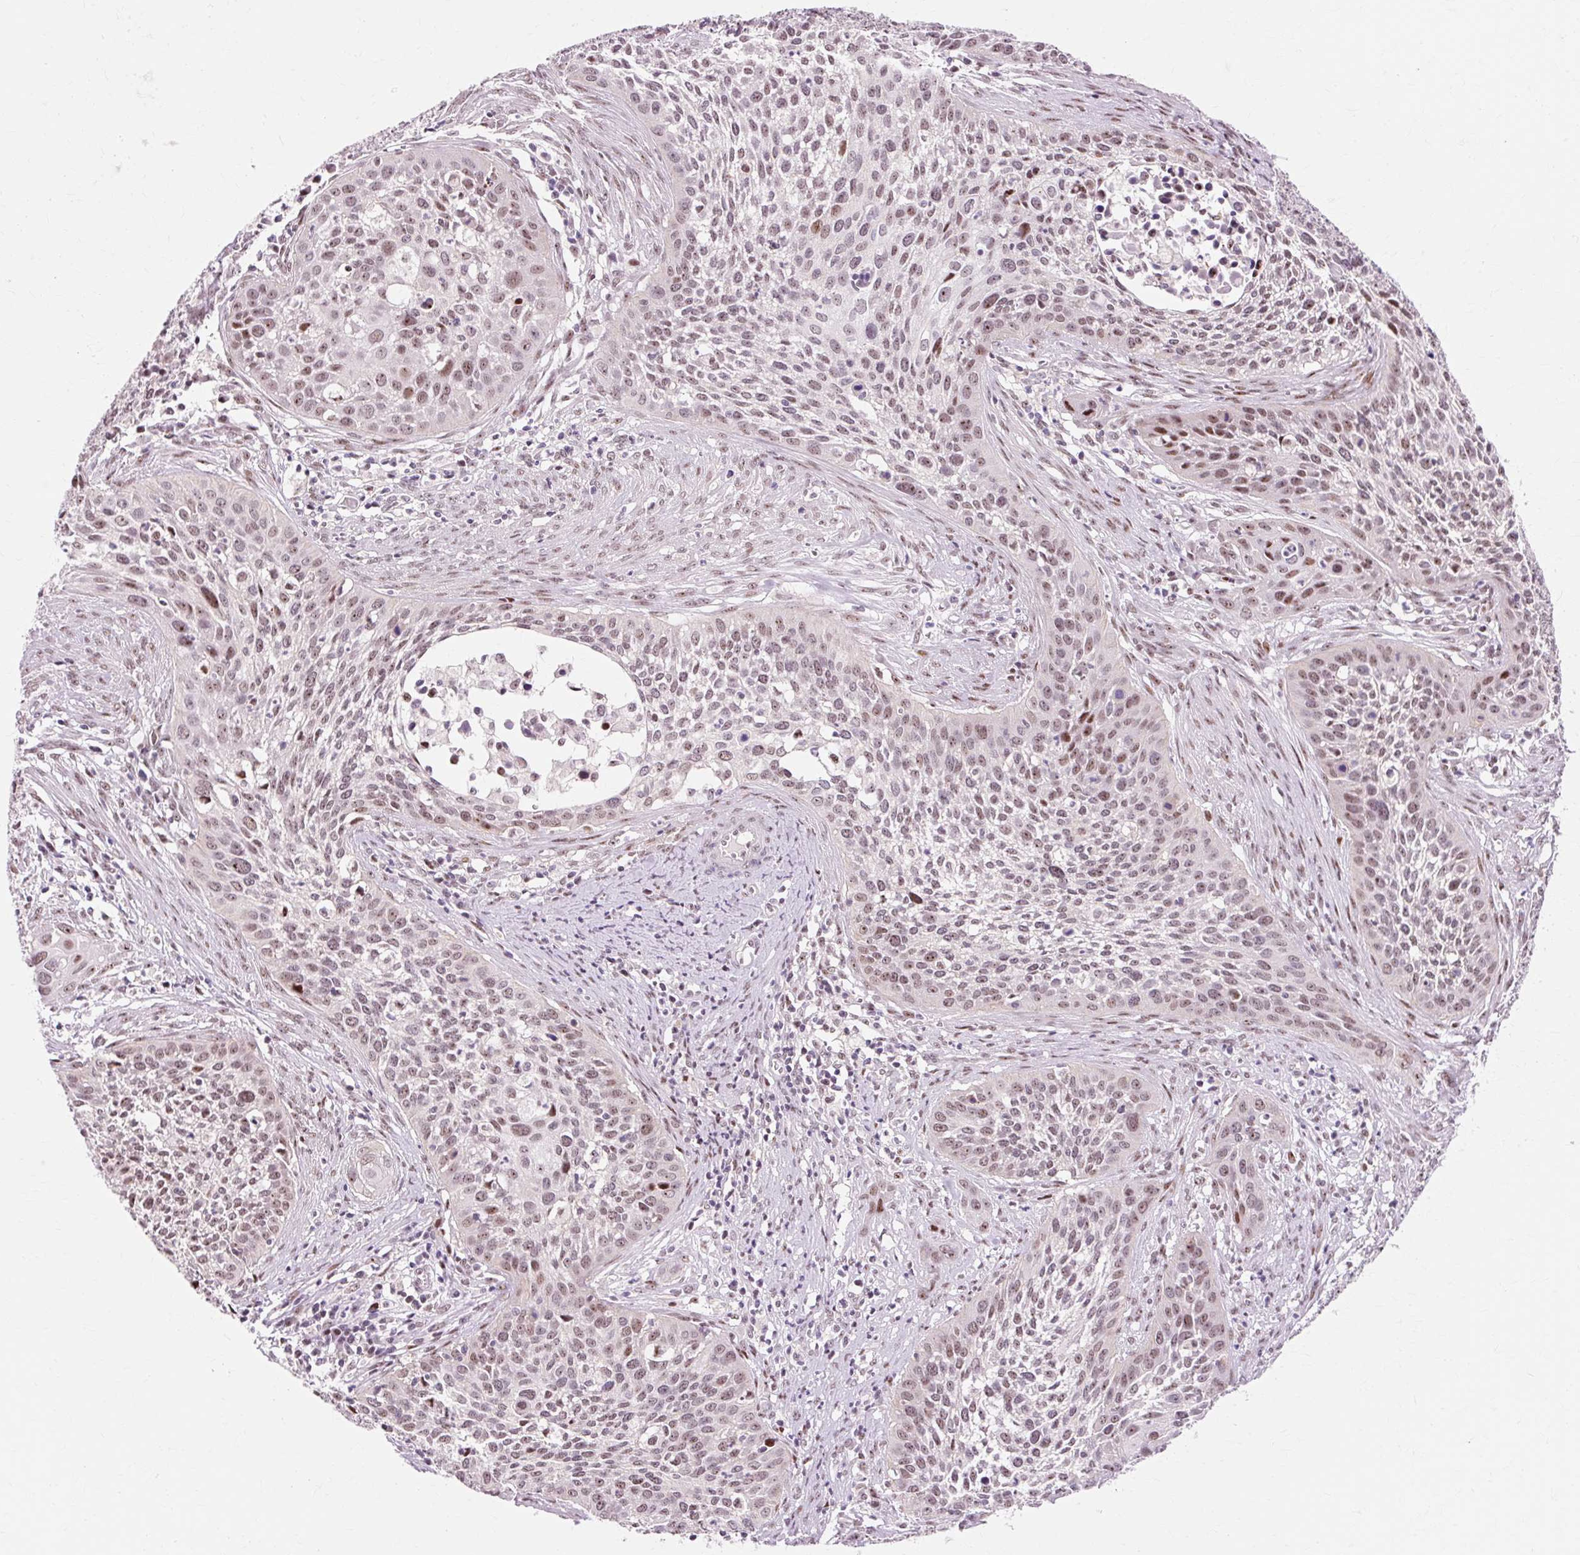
{"staining": {"intensity": "moderate", "quantity": ">75%", "location": "nuclear"}, "tissue": "cervical cancer", "cell_type": "Tumor cells", "image_type": "cancer", "snomed": [{"axis": "morphology", "description": "Squamous cell carcinoma, NOS"}, {"axis": "topography", "description": "Cervix"}], "caption": "Cervical cancer (squamous cell carcinoma) stained for a protein (brown) displays moderate nuclear positive staining in about >75% of tumor cells.", "gene": "MACROD2", "patient": {"sex": "female", "age": 34}}